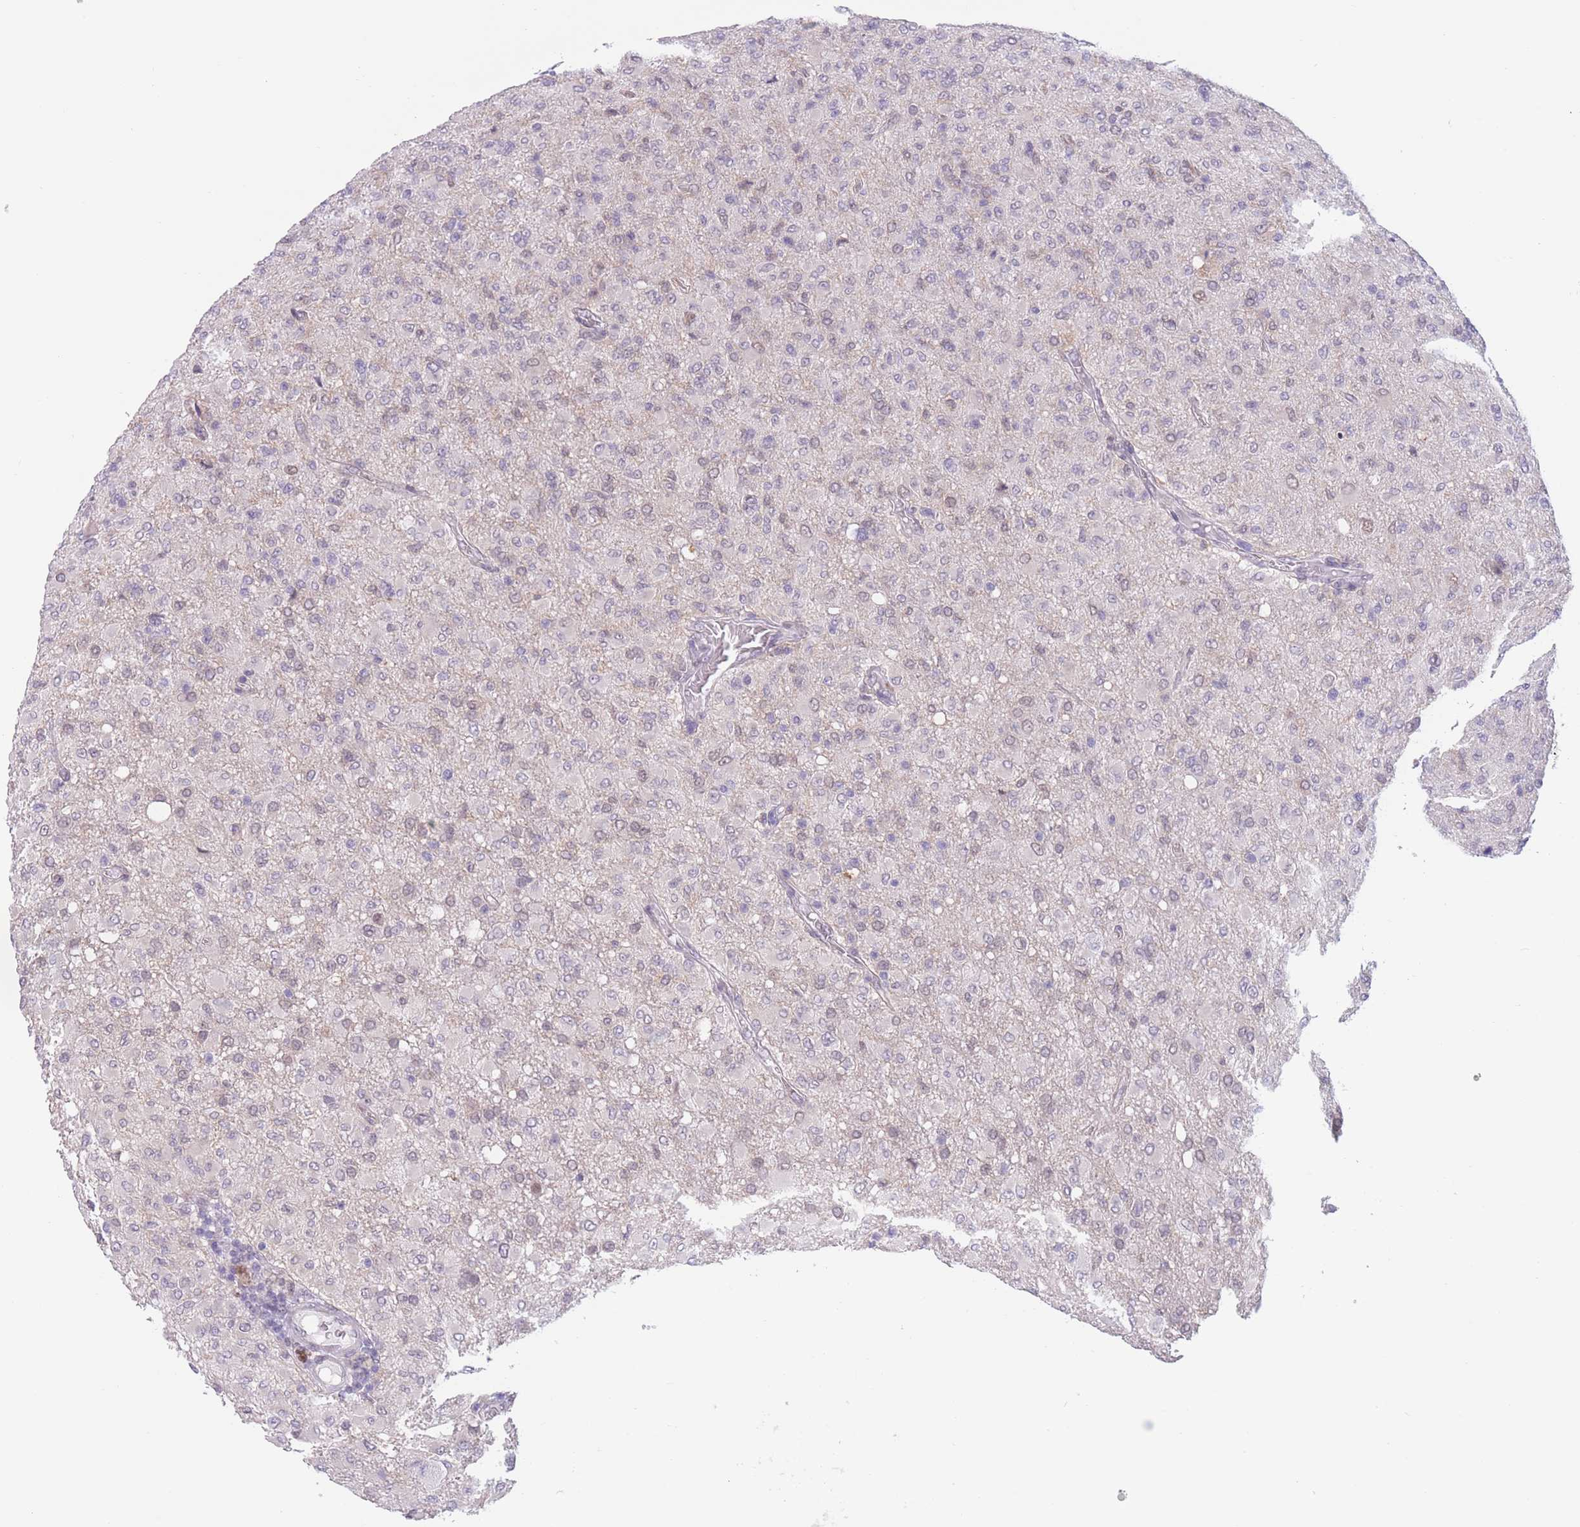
{"staining": {"intensity": "negative", "quantity": "none", "location": "none"}, "tissue": "glioma", "cell_type": "Tumor cells", "image_type": "cancer", "snomed": [{"axis": "morphology", "description": "Glioma, malignant, High grade"}, {"axis": "topography", "description": "Brain"}], "caption": "High magnification brightfield microscopy of glioma stained with DAB (brown) and counterstained with hematoxylin (blue): tumor cells show no significant staining.", "gene": "PODXL", "patient": {"sex": "female", "age": 57}}